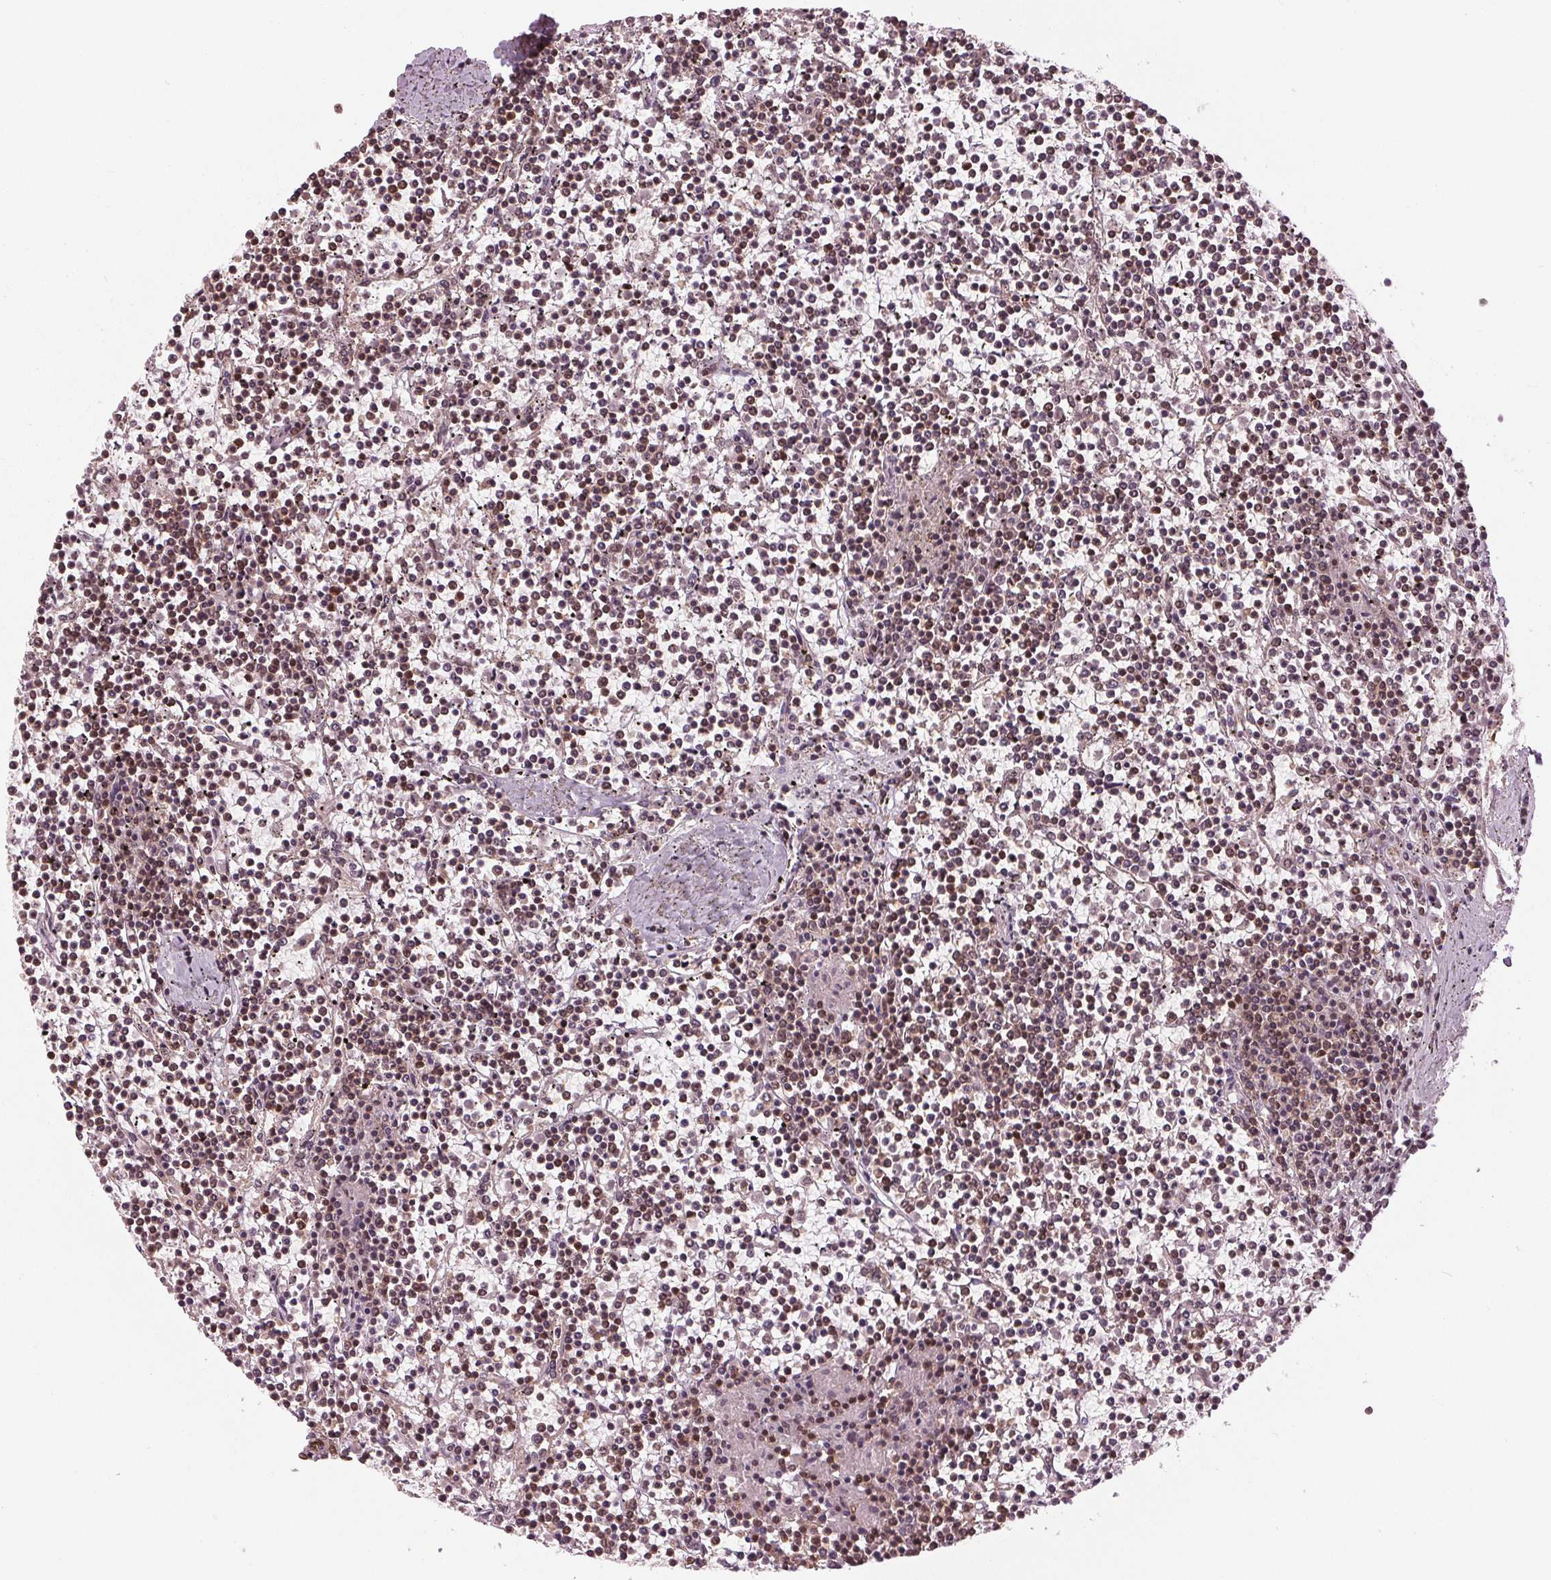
{"staining": {"intensity": "moderate", "quantity": ">75%", "location": "nuclear"}, "tissue": "lymphoma", "cell_type": "Tumor cells", "image_type": "cancer", "snomed": [{"axis": "morphology", "description": "Malignant lymphoma, non-Hodgkin's type, Low grade"}, {"axis": "topography", "description": "Spleen"}], "caption": "There is medium levels of moderate nuclear expression in tumor cells of malignant lymphoma, non-Hodgkin's type (low-grade), as demonstrated by immunohistochemical staining (brown color).", "gene": "LSM2", "patient": {"sex": "female", "age": 19}}